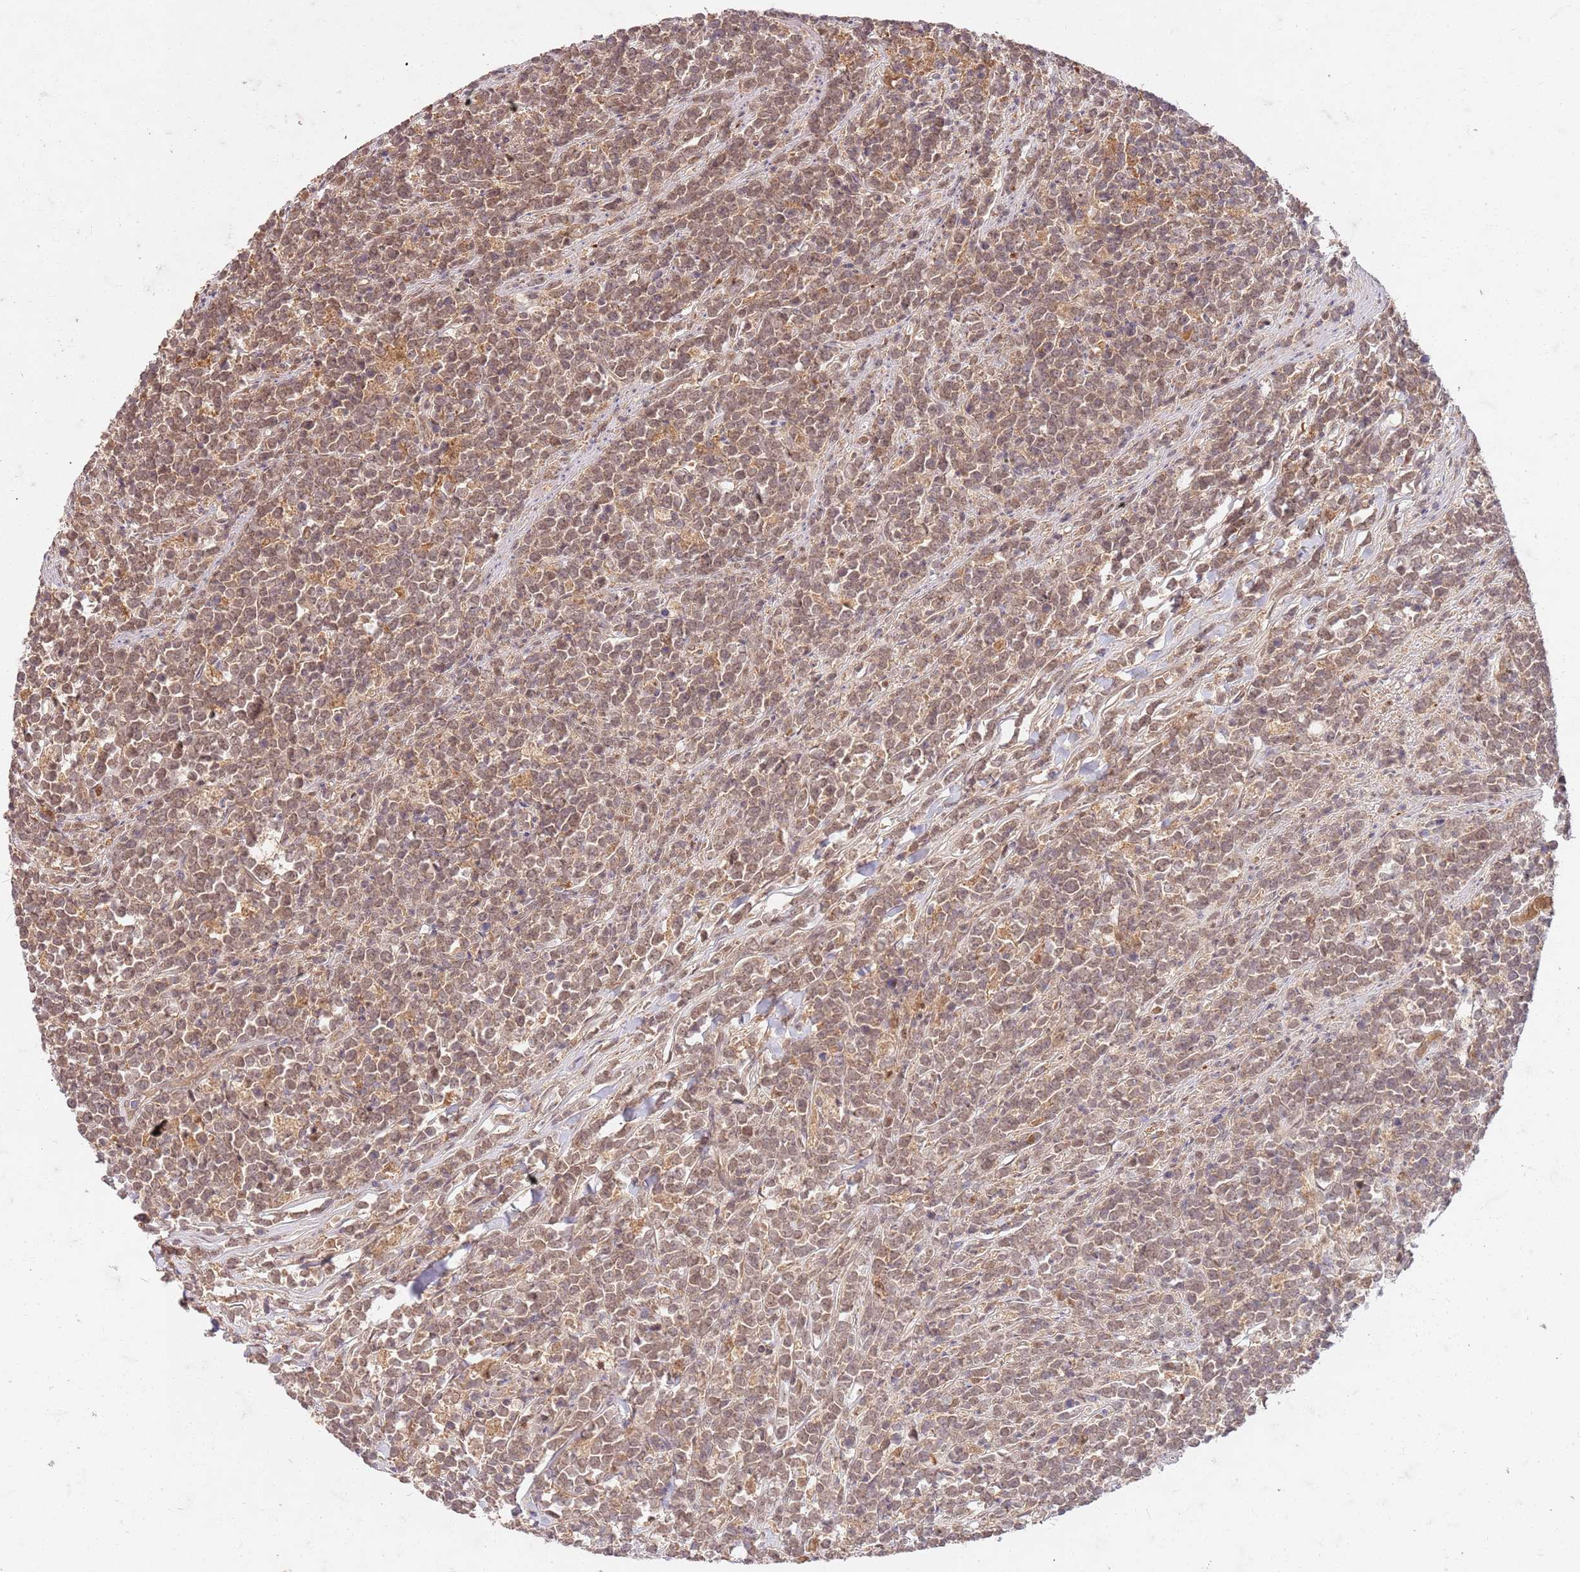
{"staining": {"intensity": "moderate", "quantity": ">75%", "location": "cytoplasmic/membranous,nuclear"}, "tissue": "lymphoma", "cell_type": "Tumor cells", "image_type": "cancer", "snomed": [{"axis": "morphology", "description": "Malignant lymphoma, non-Hodgkin's type, High grade"}, {"axis": "topography", "description": "Small intestine"}, {"axis": "topography", "description": "Colon"}], "caption": "Immunohistochemistry (IHC) histopathology image of human malignant lymphoma, non-Hodgkin's type (high-grade) stained for a protein (brown), which shows medium levels of moderate cytoplasmic/membranous and nuclear positivity in approximately >75% of tumor cells.", "gene": "UBE3A", "patient": {"sex": "male", "age": 8}}